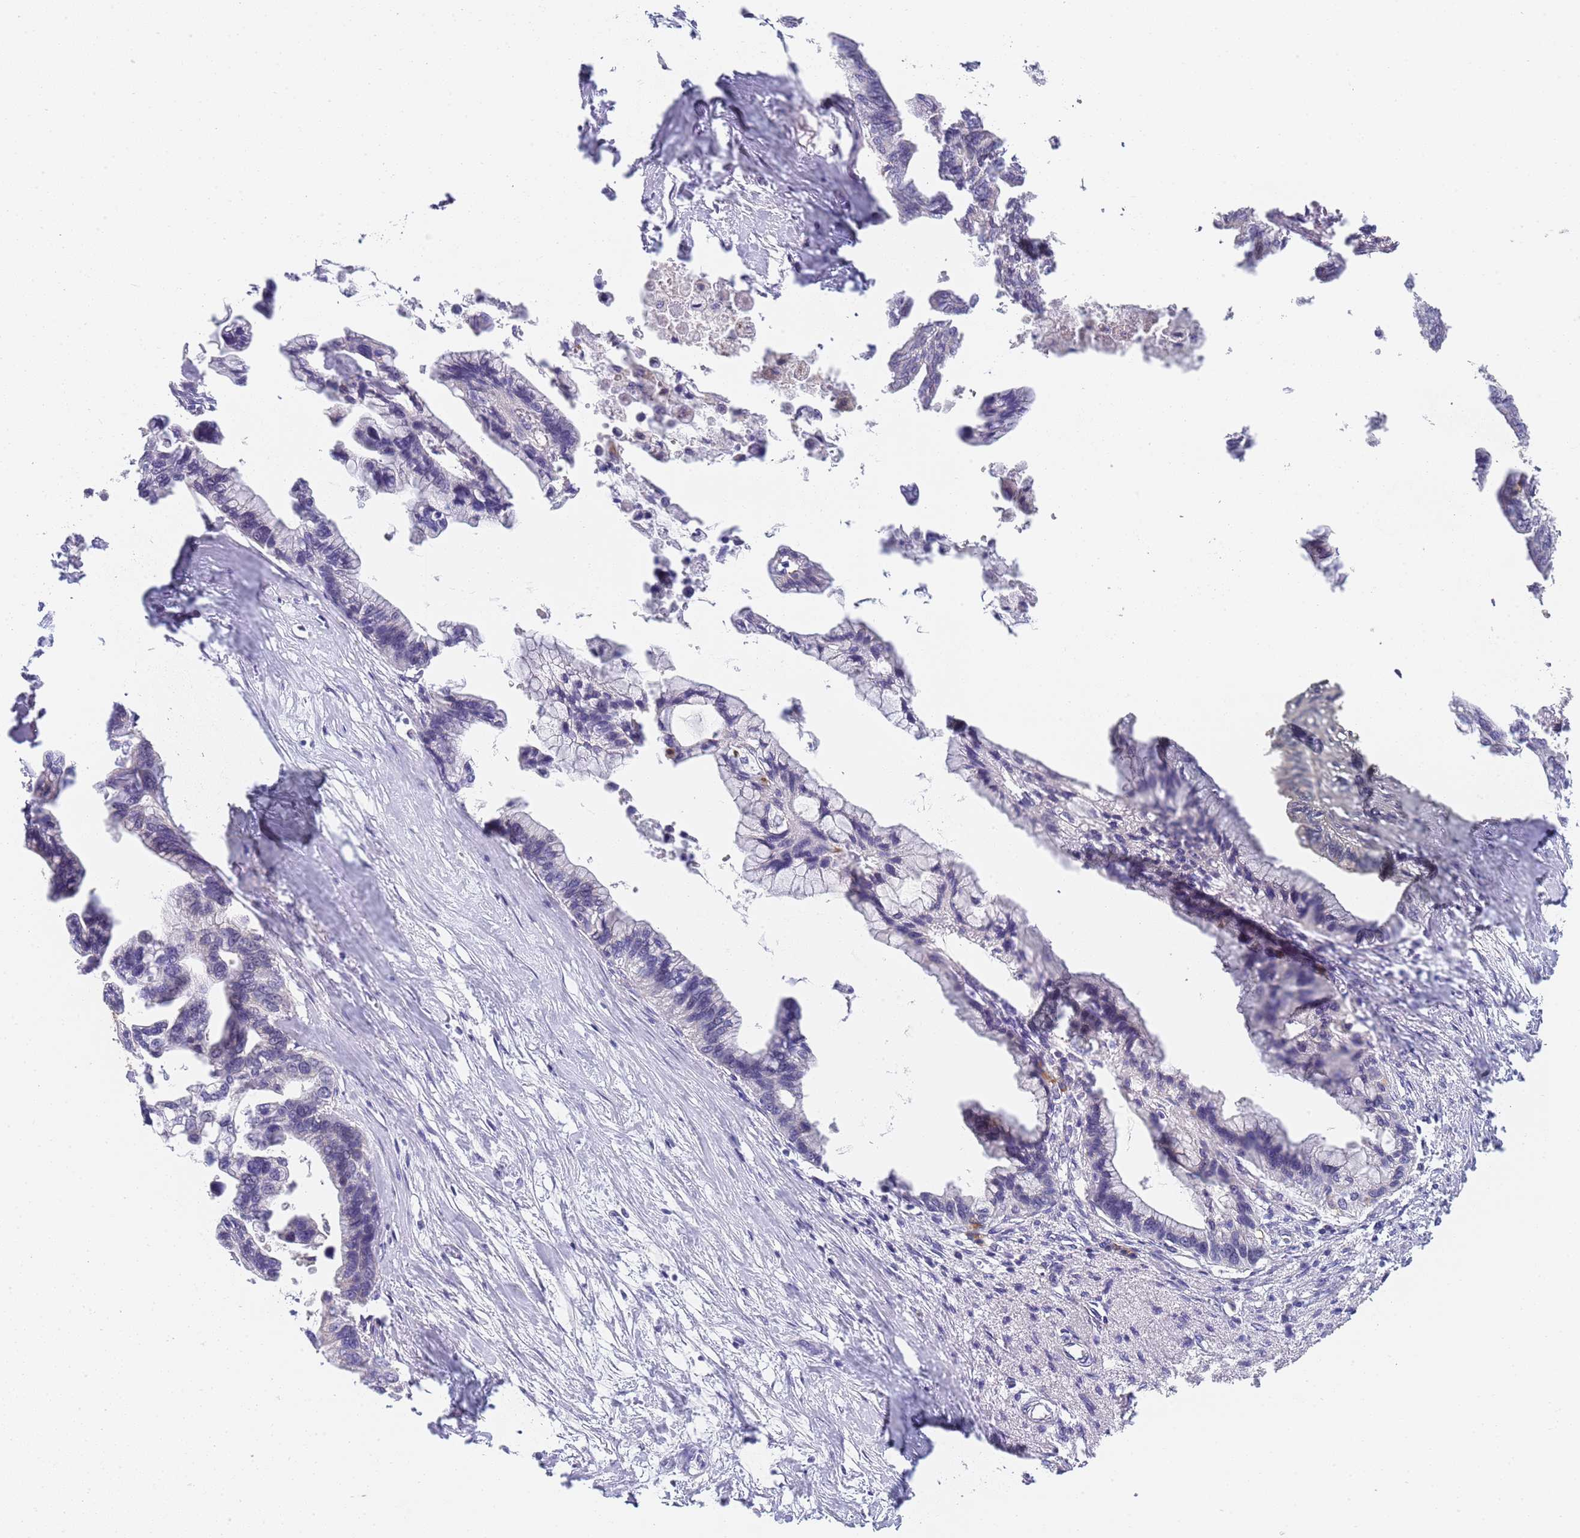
{"staining": {"intensity": "negative", "quantity": "none", "location": "none"}, "tissue": "pancreatic cancer", "cell_type": "Tumor cells", "image_type": "cancer", "snomed": [{"axis": "morphology", "description": "Adenocarcinoma, NOS"}, {"axis": "topography", "description": "Pancreas"}], "caption": "DAB (3,3'-diaminobenzidine) immunohistochemical staining of human adenocarcinoma (pancreatic) displays no significant positivity in tumor cells.", "gene": "B4GALT4", "patient": {"sex": "female", "age": 83}}